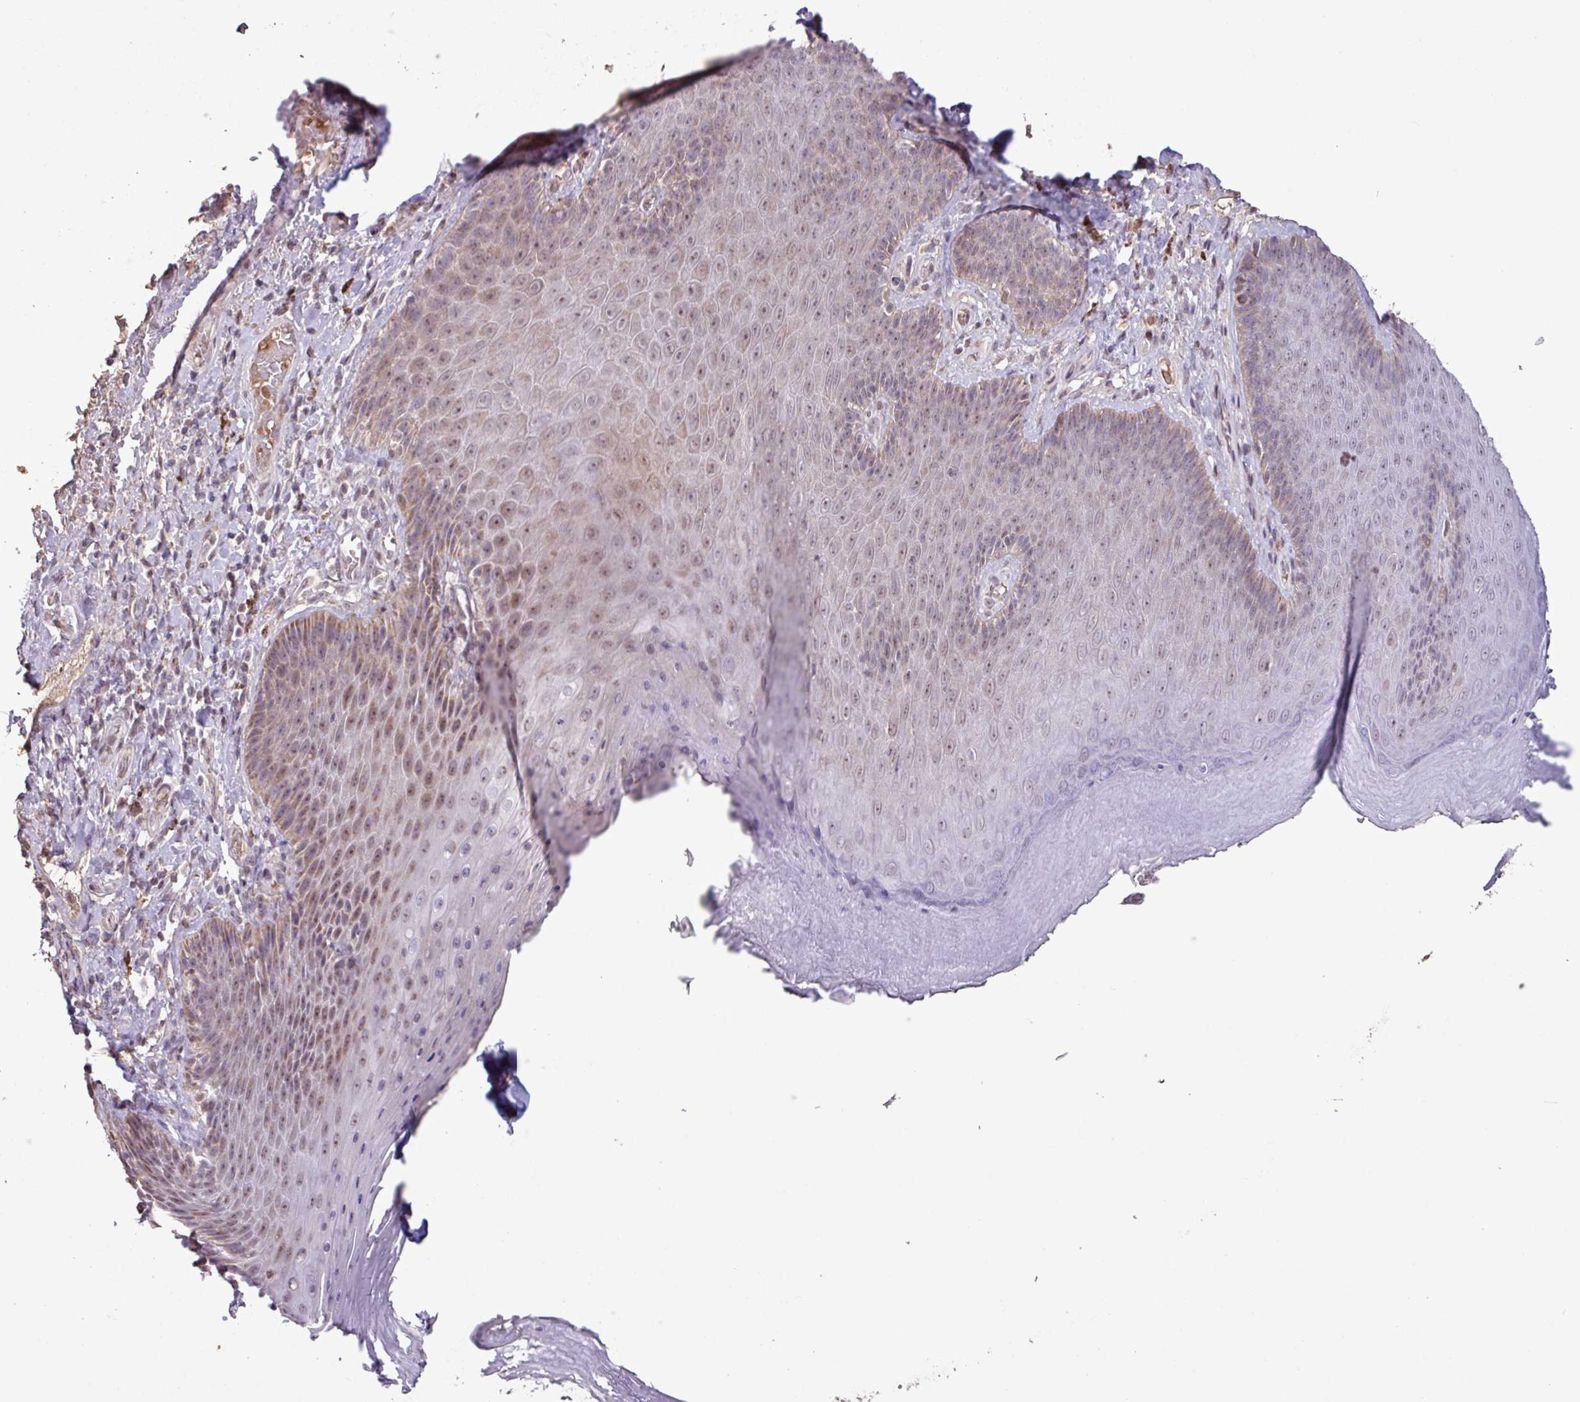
{"staining": {"intensity": "moderate", "quantity": "25%-75%", "location": "nuclear"}, "tissue": "skin", "cell_type": "Epidermal cells", "image_type": "normal", "snomed": [{"axis": "morphology", "description": "Normal tissue, NOS"}, {"axis": "topography", "description": "Anal"}, {"axis": "topography", "description": "Peripheral nerve tissue"}], "caption": "Protein expression analysis of benign human skin reveals moderate nuclear staining in approximately 25%-75% of epidermal cells.", "gene": "L3MBTL3", "patient": {"sex": "male", "age": 53}}